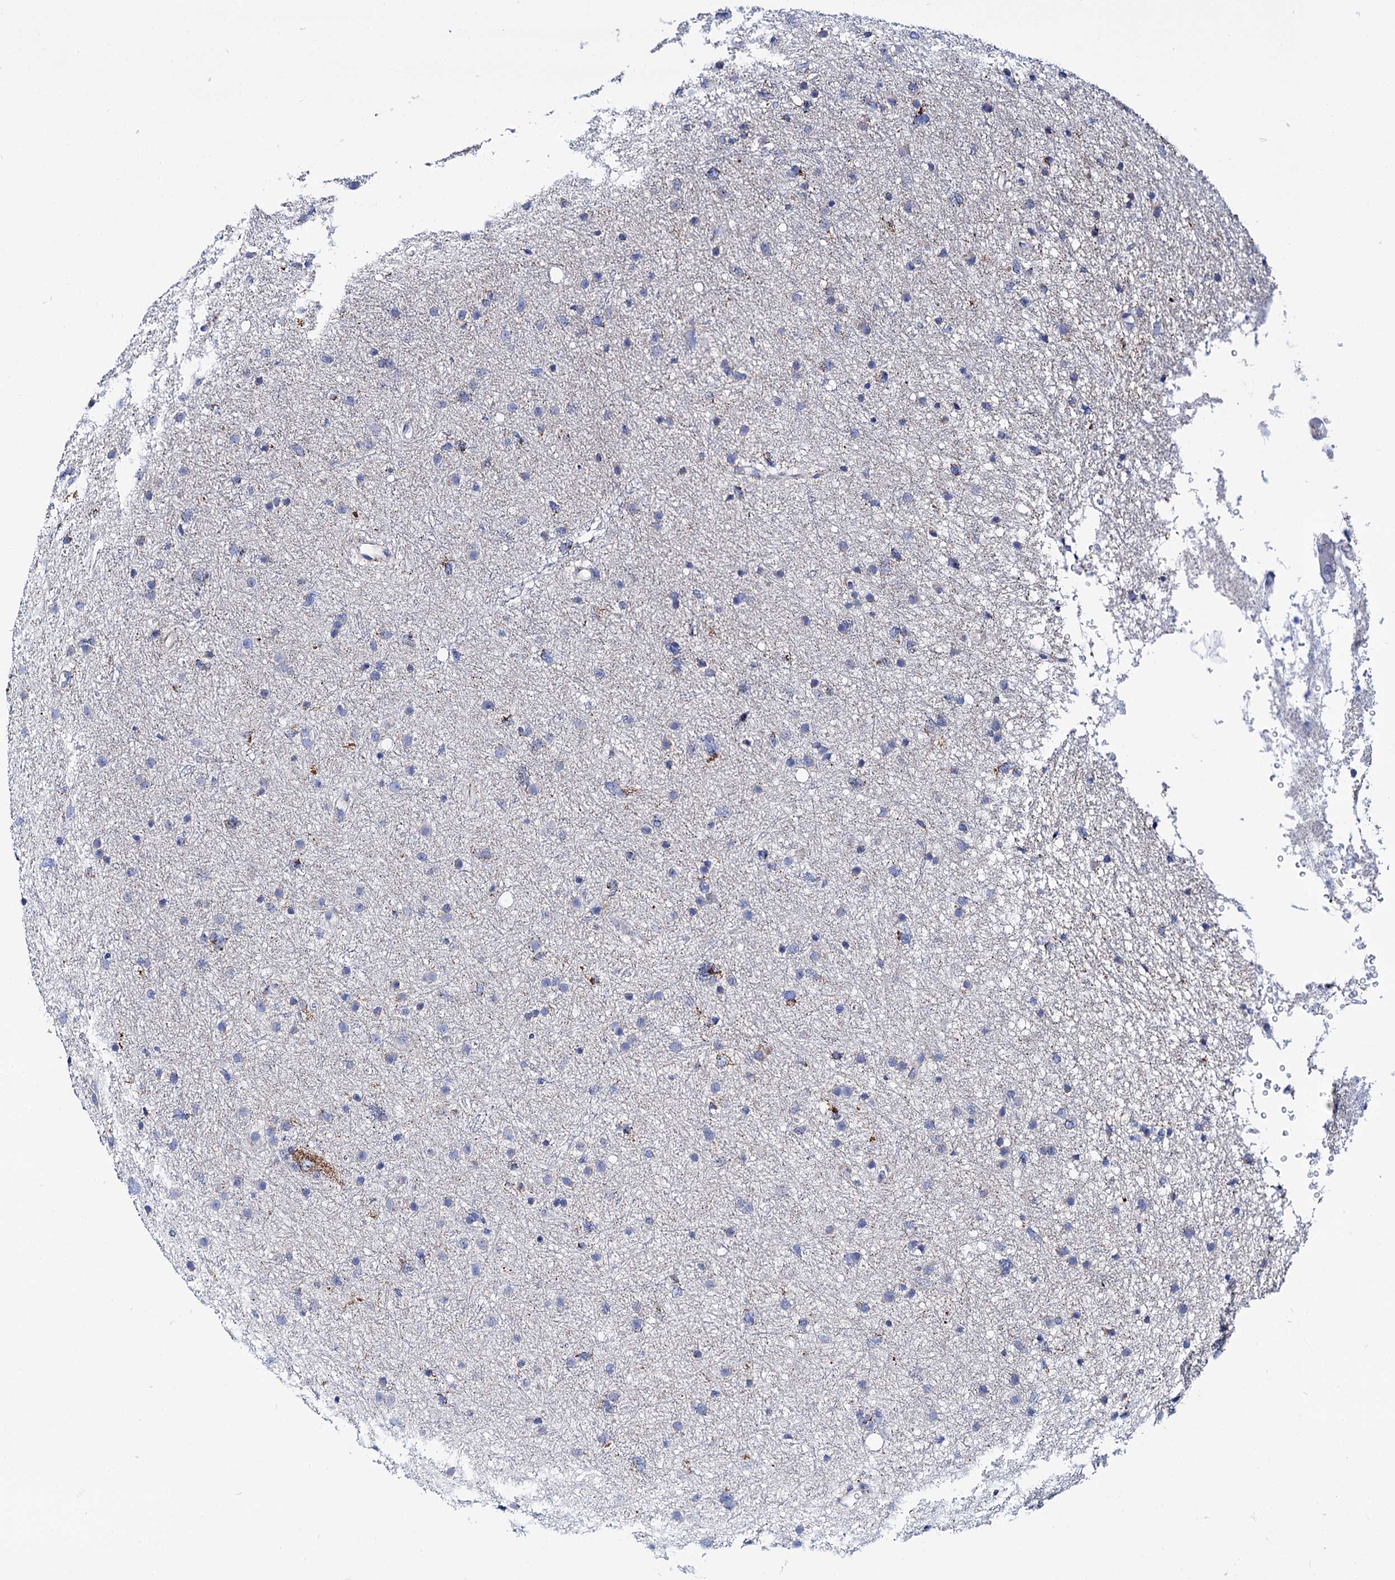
{"staining": {"intensity": "moderate", "quantity": "<25%", "location": "cytoplasmic/membranous"}, "tissue": "glioma", "cell_type": "Tumor cells", "image_type": "cancer", "snomed": [{"axis": "morphology", "description": "Glioma, malignant, Low grade"}, {"axis": "topography", "description": "Cerebral cortex"}], "caption": "Immunohistochemical staining of malignant glioma (low-grade) exhibits low levels of moderate cytoplasmic/membranous expression in approximately <25% of tumor cells.", "gene": "UBASH3B", "patient": {"sex": "female", "age": 39}}